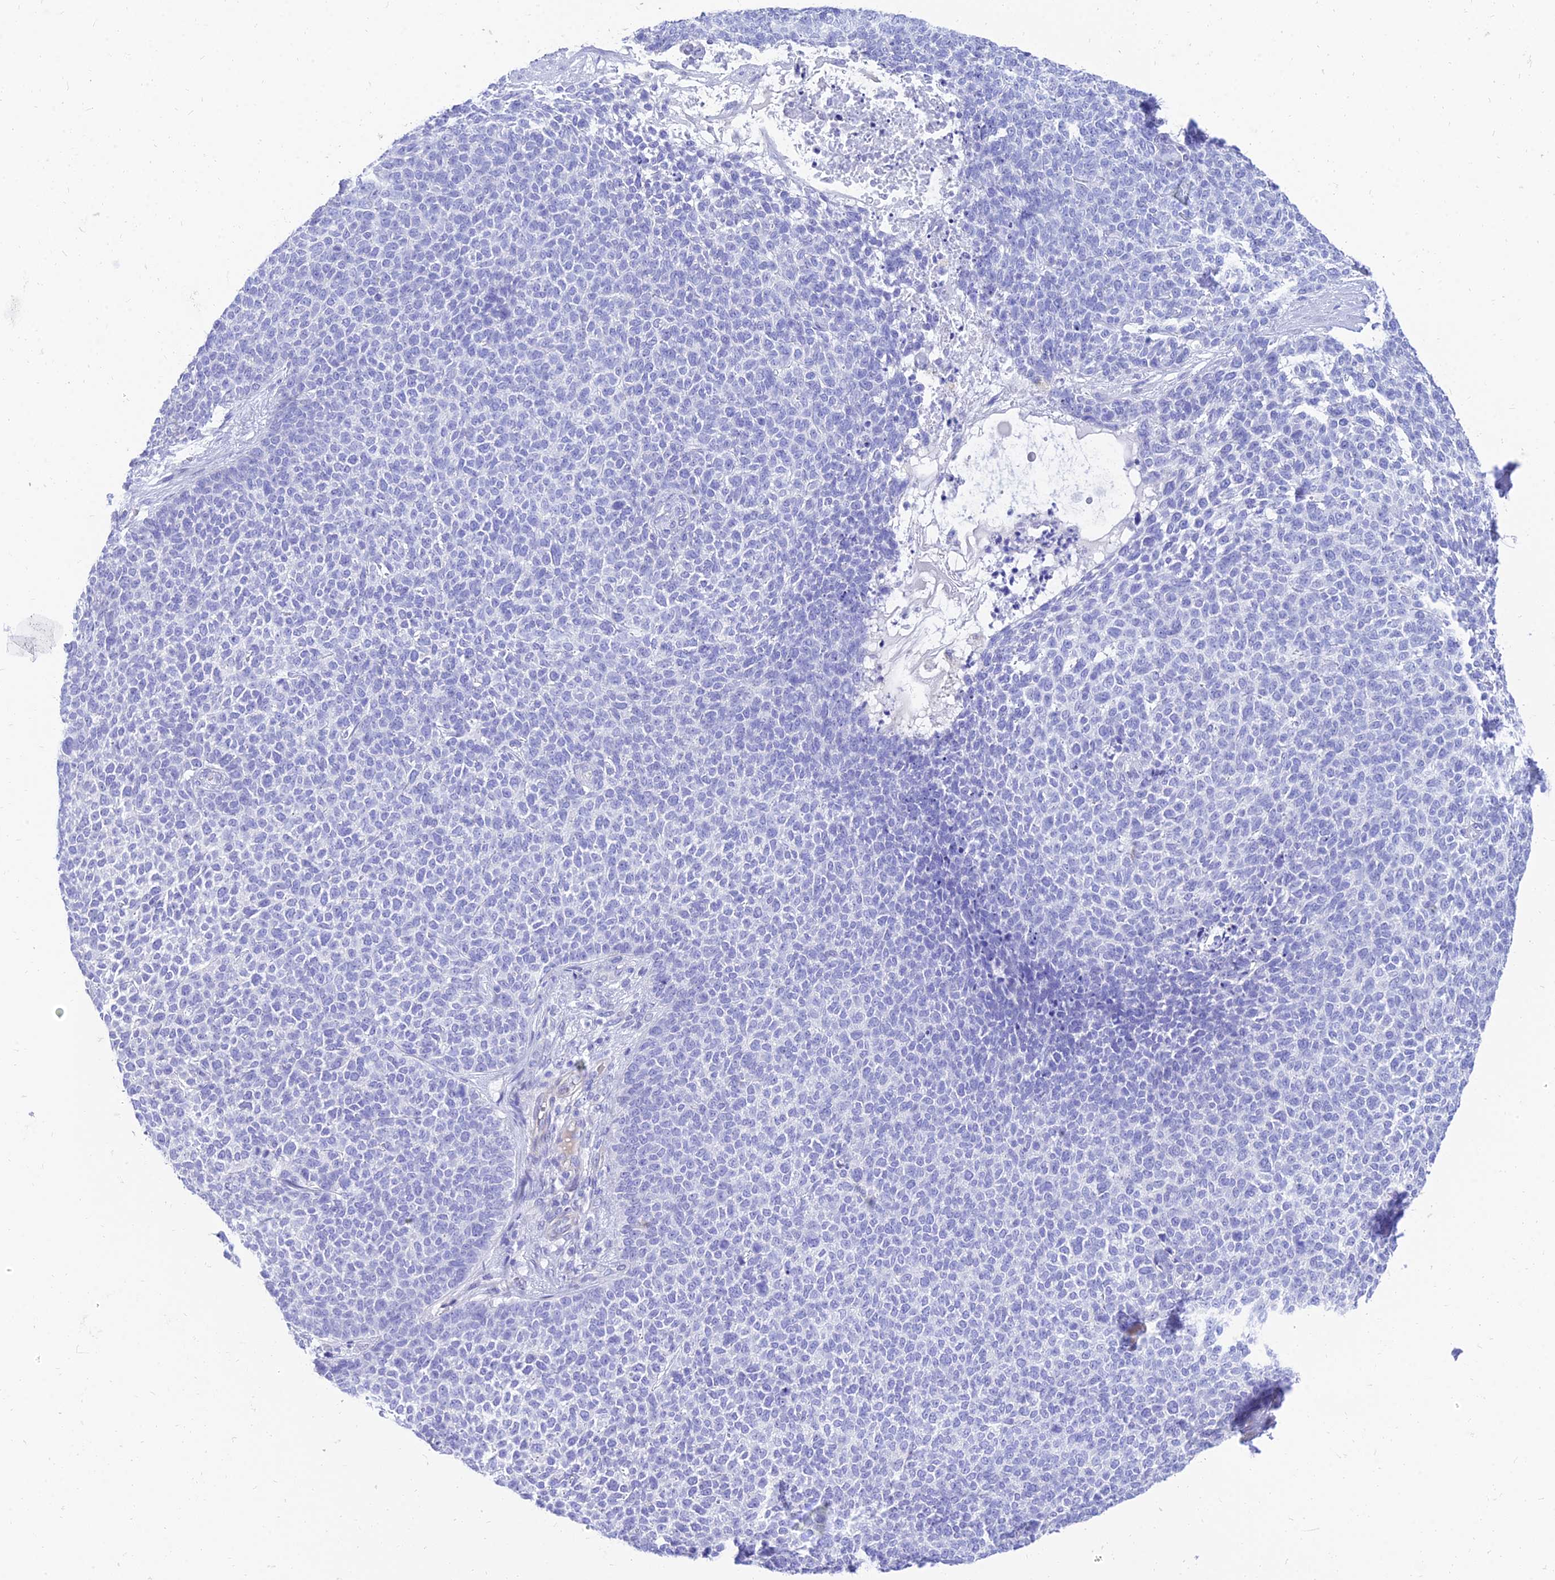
{"staining": {"intensity": "negative", "quantity": "none", "location": "none"}, "tissue": "skin cancer", "cell_type": "Tumor cells", "image_type": "cancer", "snomed": [{"axis": "morphology", "description": "Basal cell carcinoma"}, {"axis": "topography", "description": "Skin"}], "caption": "This histopathology image is of skin cancer stained with IHC to label a protein in brown with the nuclei are counter-stained blue. There is no positivity in tumor cells.", "gene": "TAC3", "patient": {"sex": "female", "age": 84}}